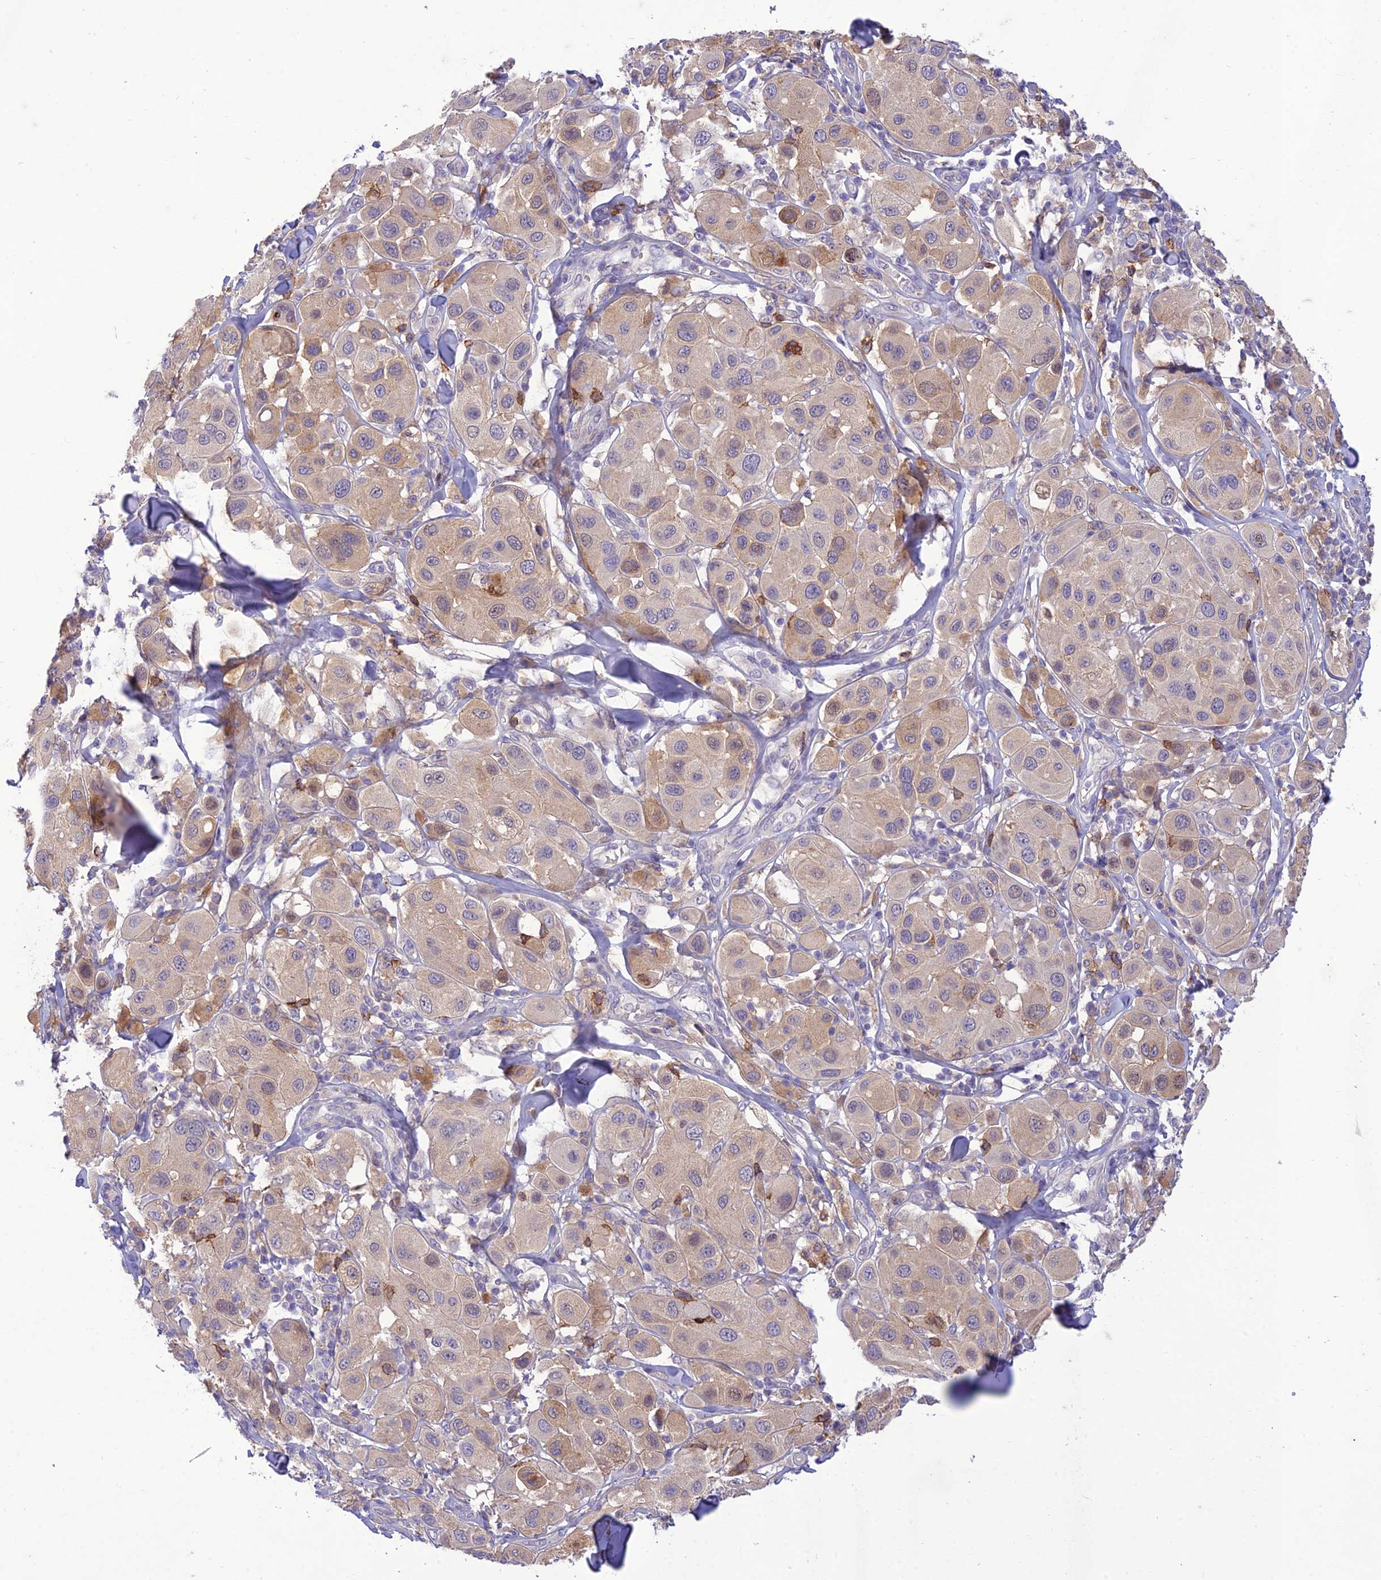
{"staining": {"intensity": "weak", "quantity": "25%-75%", "location": "cytoplasmic/membranous"}, "tissue": "melanoma", "cell_type": "Tumor cells", "image_type": "cancer", "snomed": [{"axis": "morphology", "description": "Malignant melanoma, Metastatic site"}, {"axis": "topography", "description": "Skin"}], "caption": "Melanoma stained with DAB (3,3'-diaminobenzidine) immunohistochemistry (IHC) shows low levels of weak cytoplasmic/membranous staining in about 25%-75% of tumor cells. (IHC, brightfield microscopy, high magnification).", "gene": "ITGAE", "patient": {"sex": "male", "age": 41}}